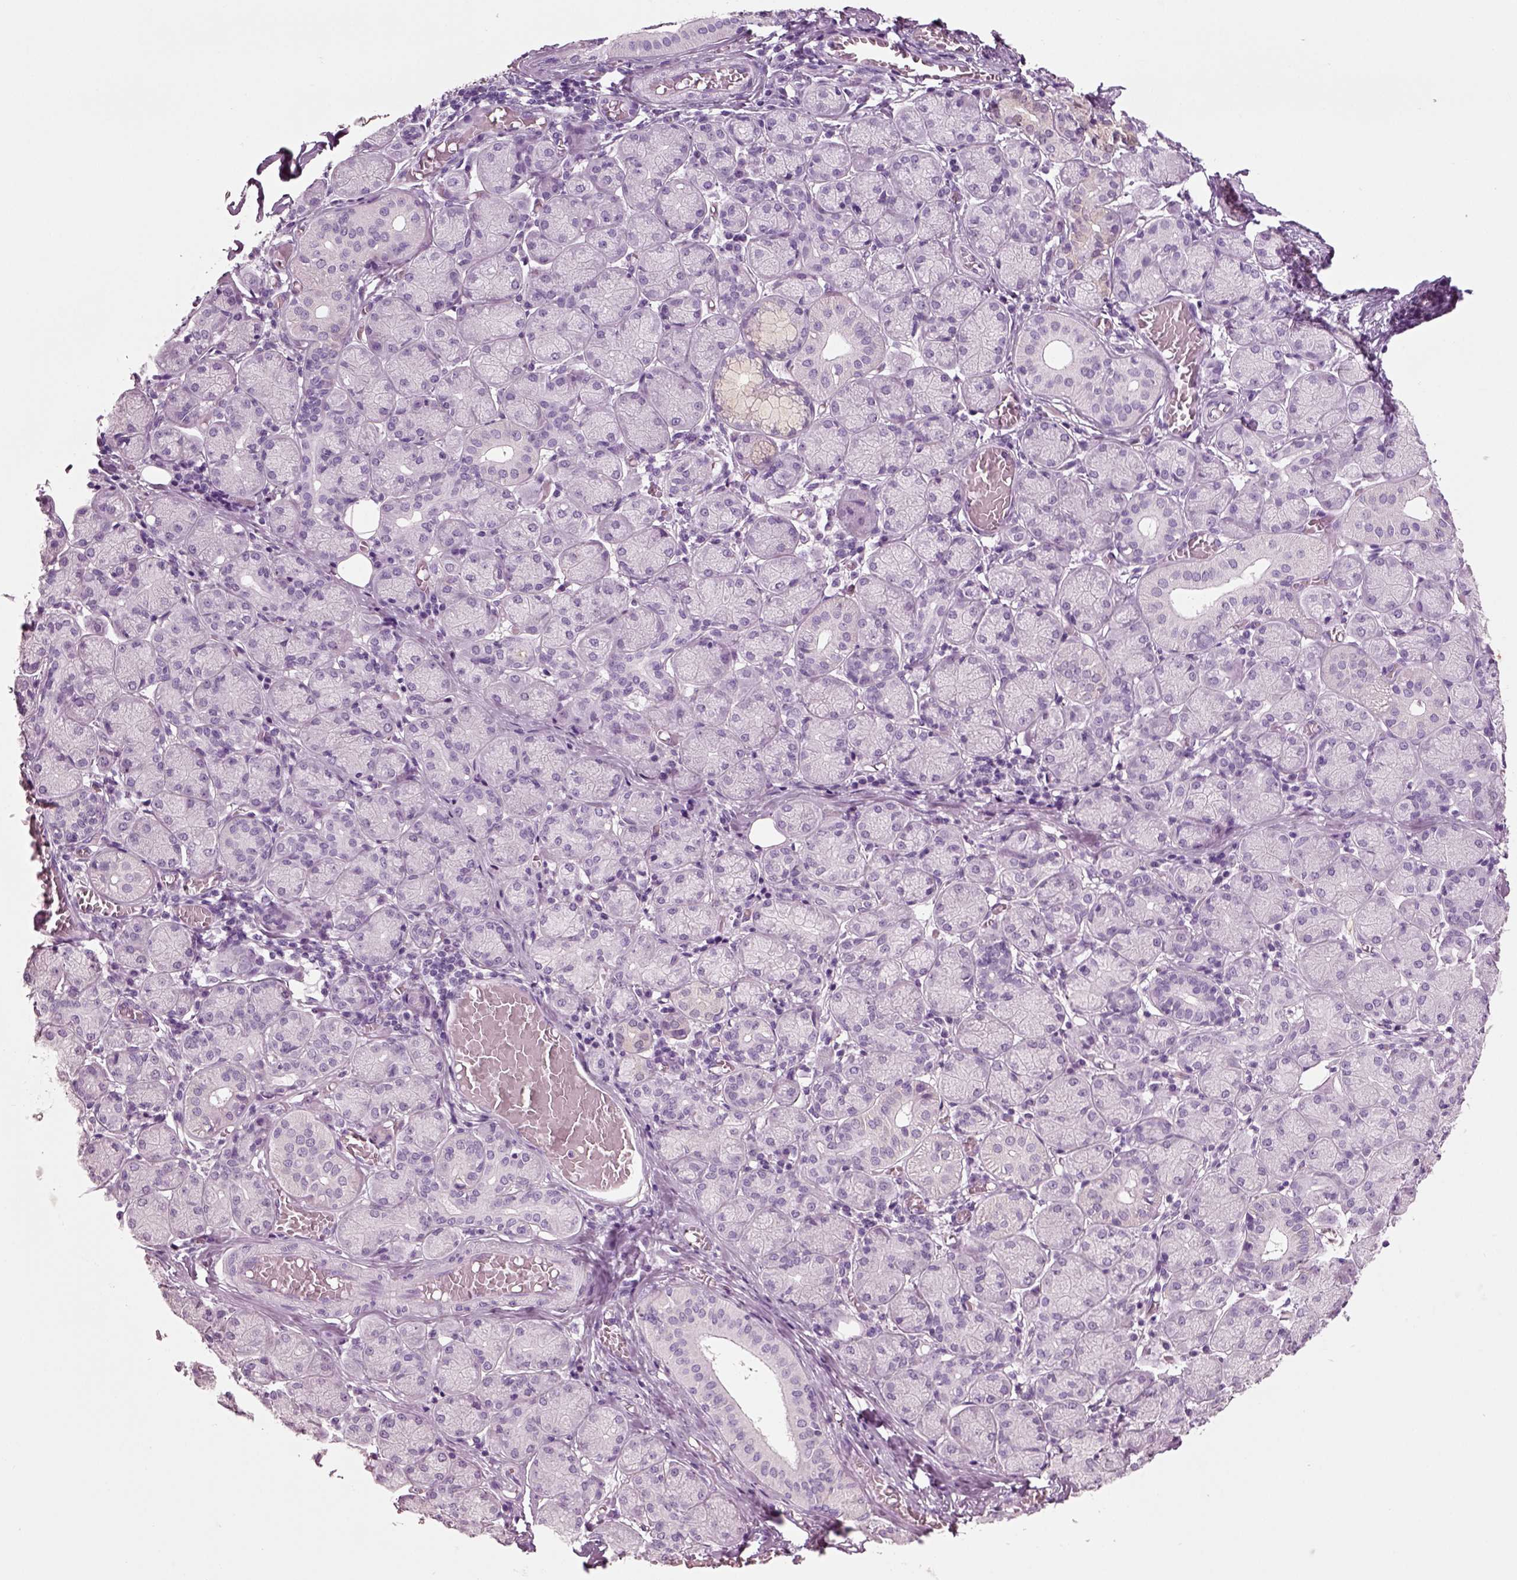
{"staining": {"intensity": "negative", "quantity": "none", "location": "none"}, "tissue": "salivary gland", "cell_type": "Glandular cells", "image_type": "normal", "snomed": [{"axis": "morphology", "description": "Normal tissue, NOS"}, {"axis": "topography", "description": "Salivary gland"}, {"axis": "topography", "description": "Peripheral nerve tissue"}], "caption": "The image demonstrates no staining of glandular cells in unremarkable salivary gland. The staining was performed using DAB (3,3'-diaminobenzidine) to visualize the protein expression in brown, while the nuclei were stained in blue with hematoxylin (Magnification: 20x).", "gene": "CRABP1", "patient": {"sex": "female", "age": 24}}